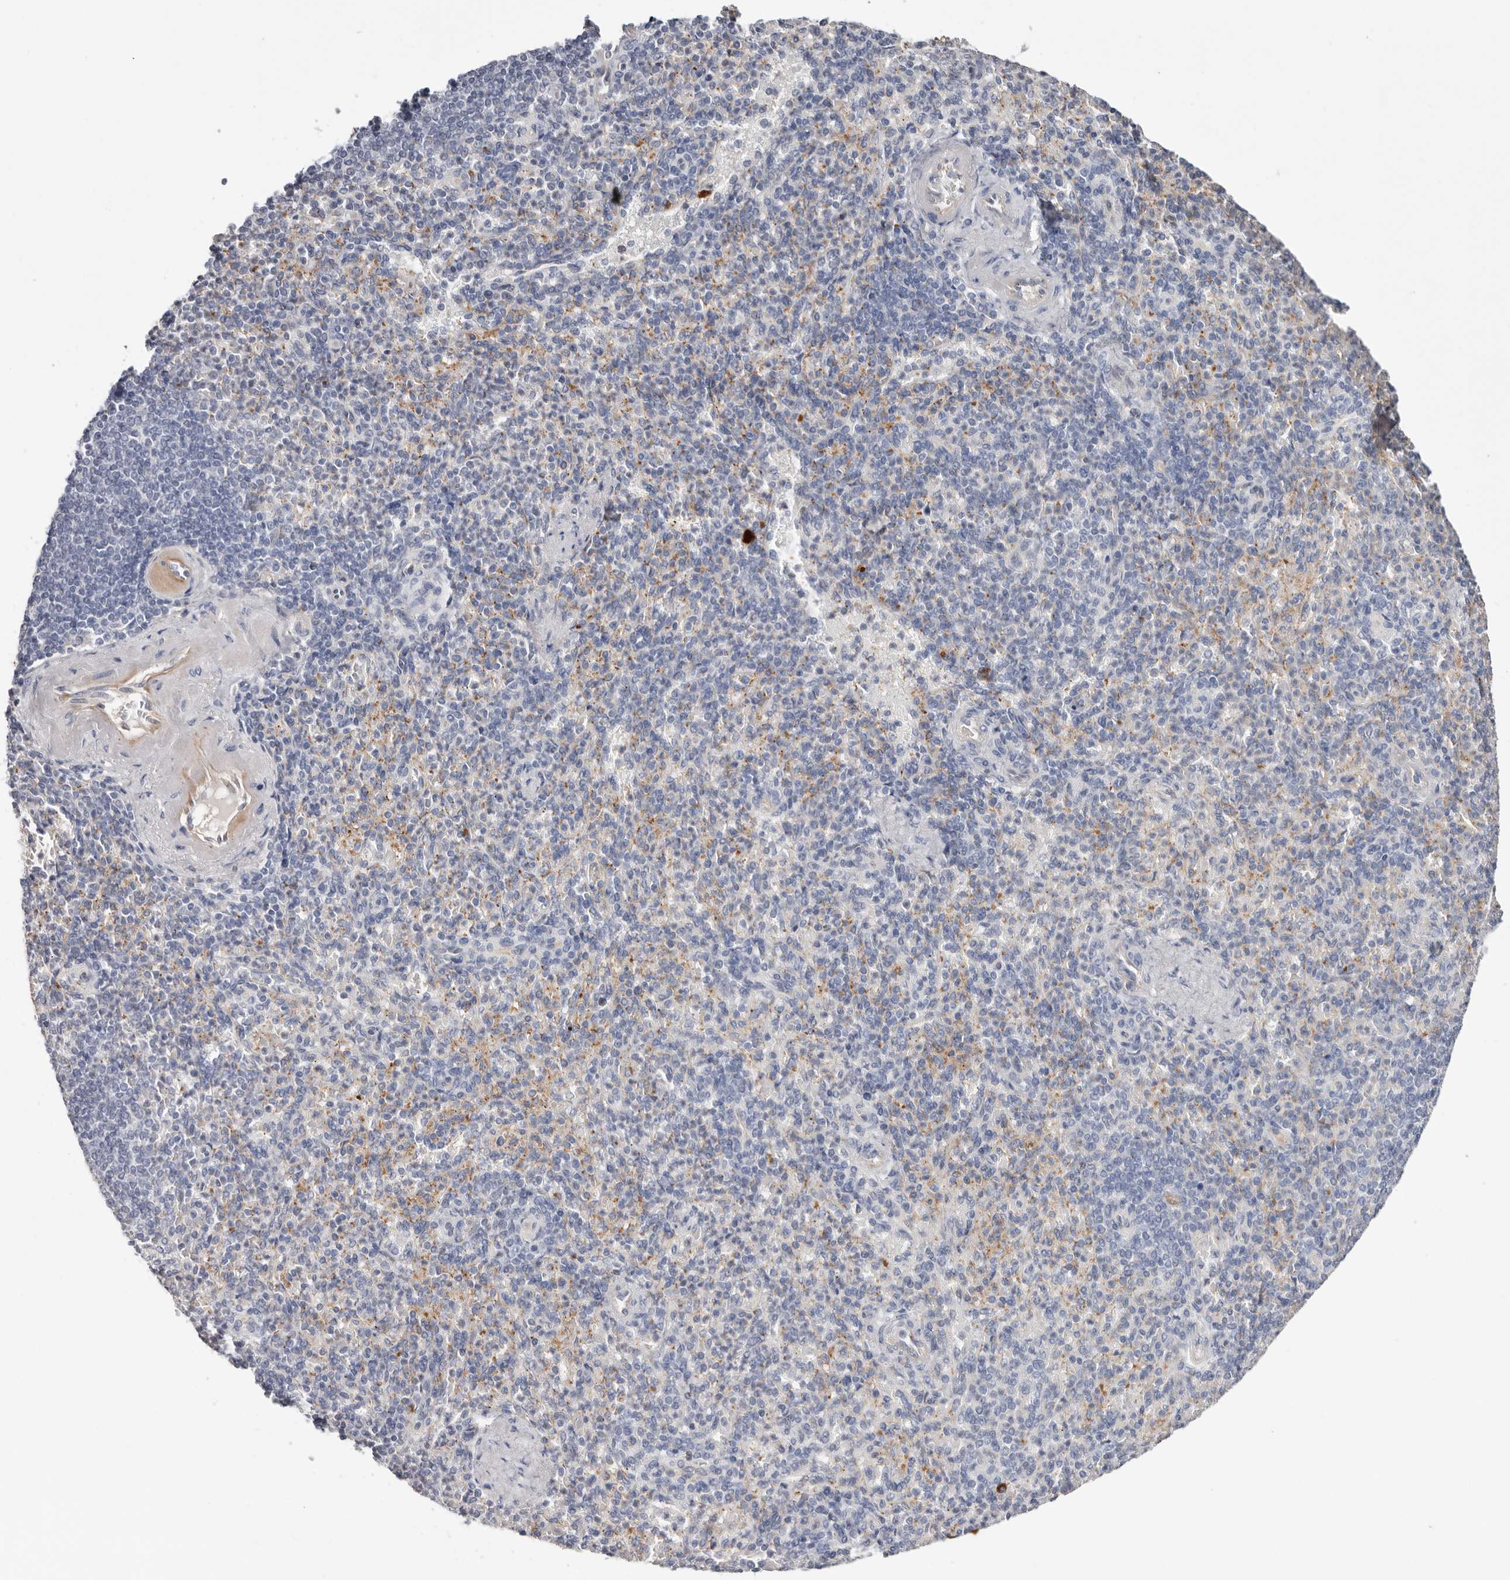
{"staining": {"intensity": "weak", "quantity": "<25%", "location": "cytoplasmic/membranous"}, "tissue": "spleen", "cell_type": "Cells in red pulp", "image_type": "normal", "snomed": [{"axis": "morphology", "description": "Normal tissue, NOS"}, {"axis": "topography", "description": "Spleen"}], "caption": "An immunohistochemistry image of unremarkable spleen is shown. There is no staining in cells in red pulp of spleen. (Brightfield microscopy of DAB immunohistochemistry (IHC) at high magnification).", "gene": "PKDCC", "patient": {"sex": "female", "age": 74}}